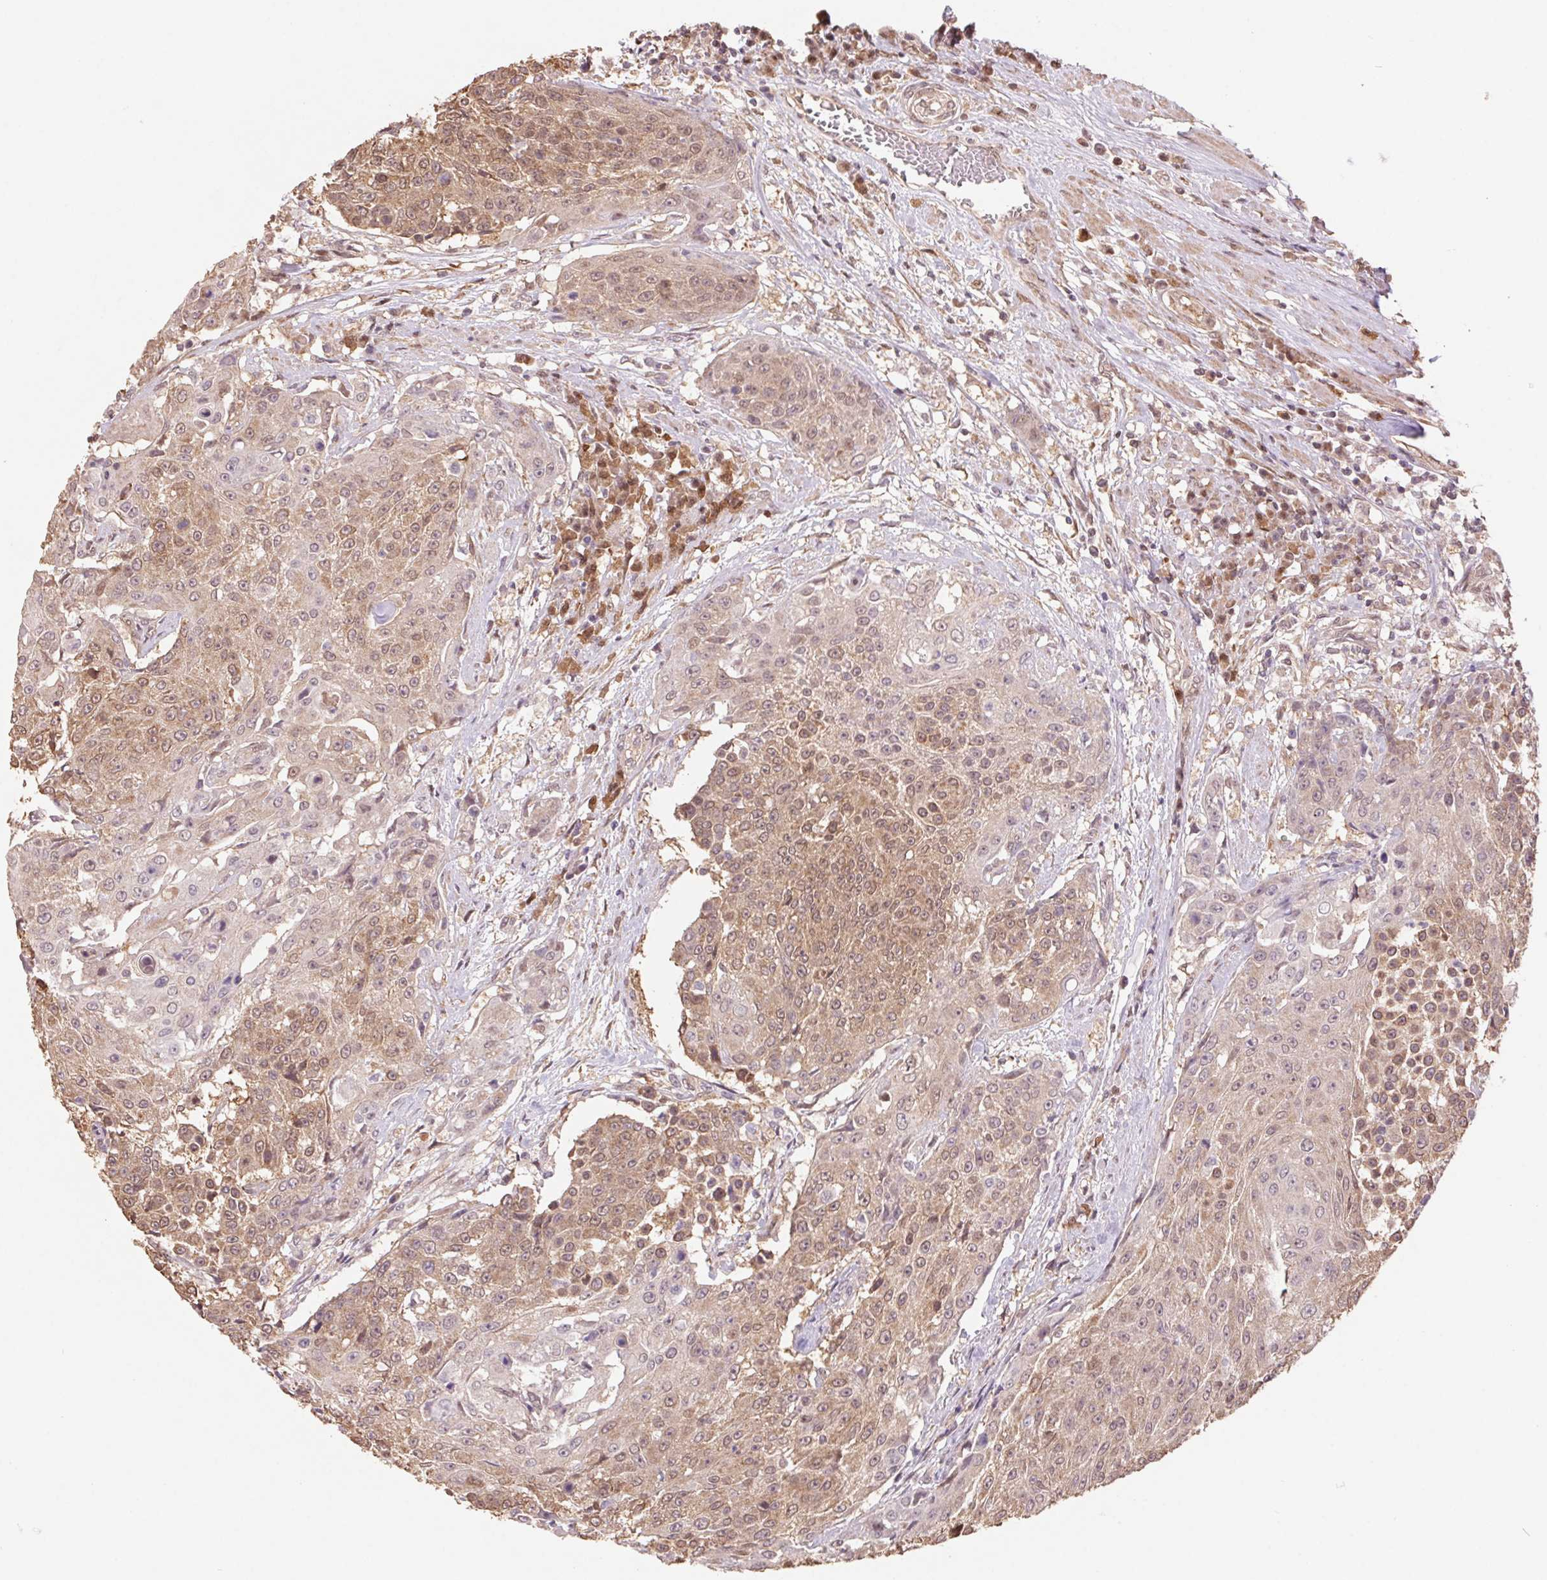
{"staining": {"intensity": "moderate", "quantity": ">75%", "location": "cytoplasmic/membranous,nuclear"}, "tissue": "urothelial cancer", "cell_type": "Tumor cells", "image_type": "cancer", "snomed": [{"axis": "morphology", "description": "Urothelial carcinoma, High grade"}, {"axis": "topography", "description": "Urinary bladder"}], "caption": "The image shows staining of high-grade urothelial carcinoma, revealing moderate cytoplasmic/membranous and nuclear protein positivity (brown color) within tumor cells. The protein of interest is shown in brown color, while the nuclei are stained blue.", "gene": "CUTA", "patient": {"sex": "female", "age": 63}}